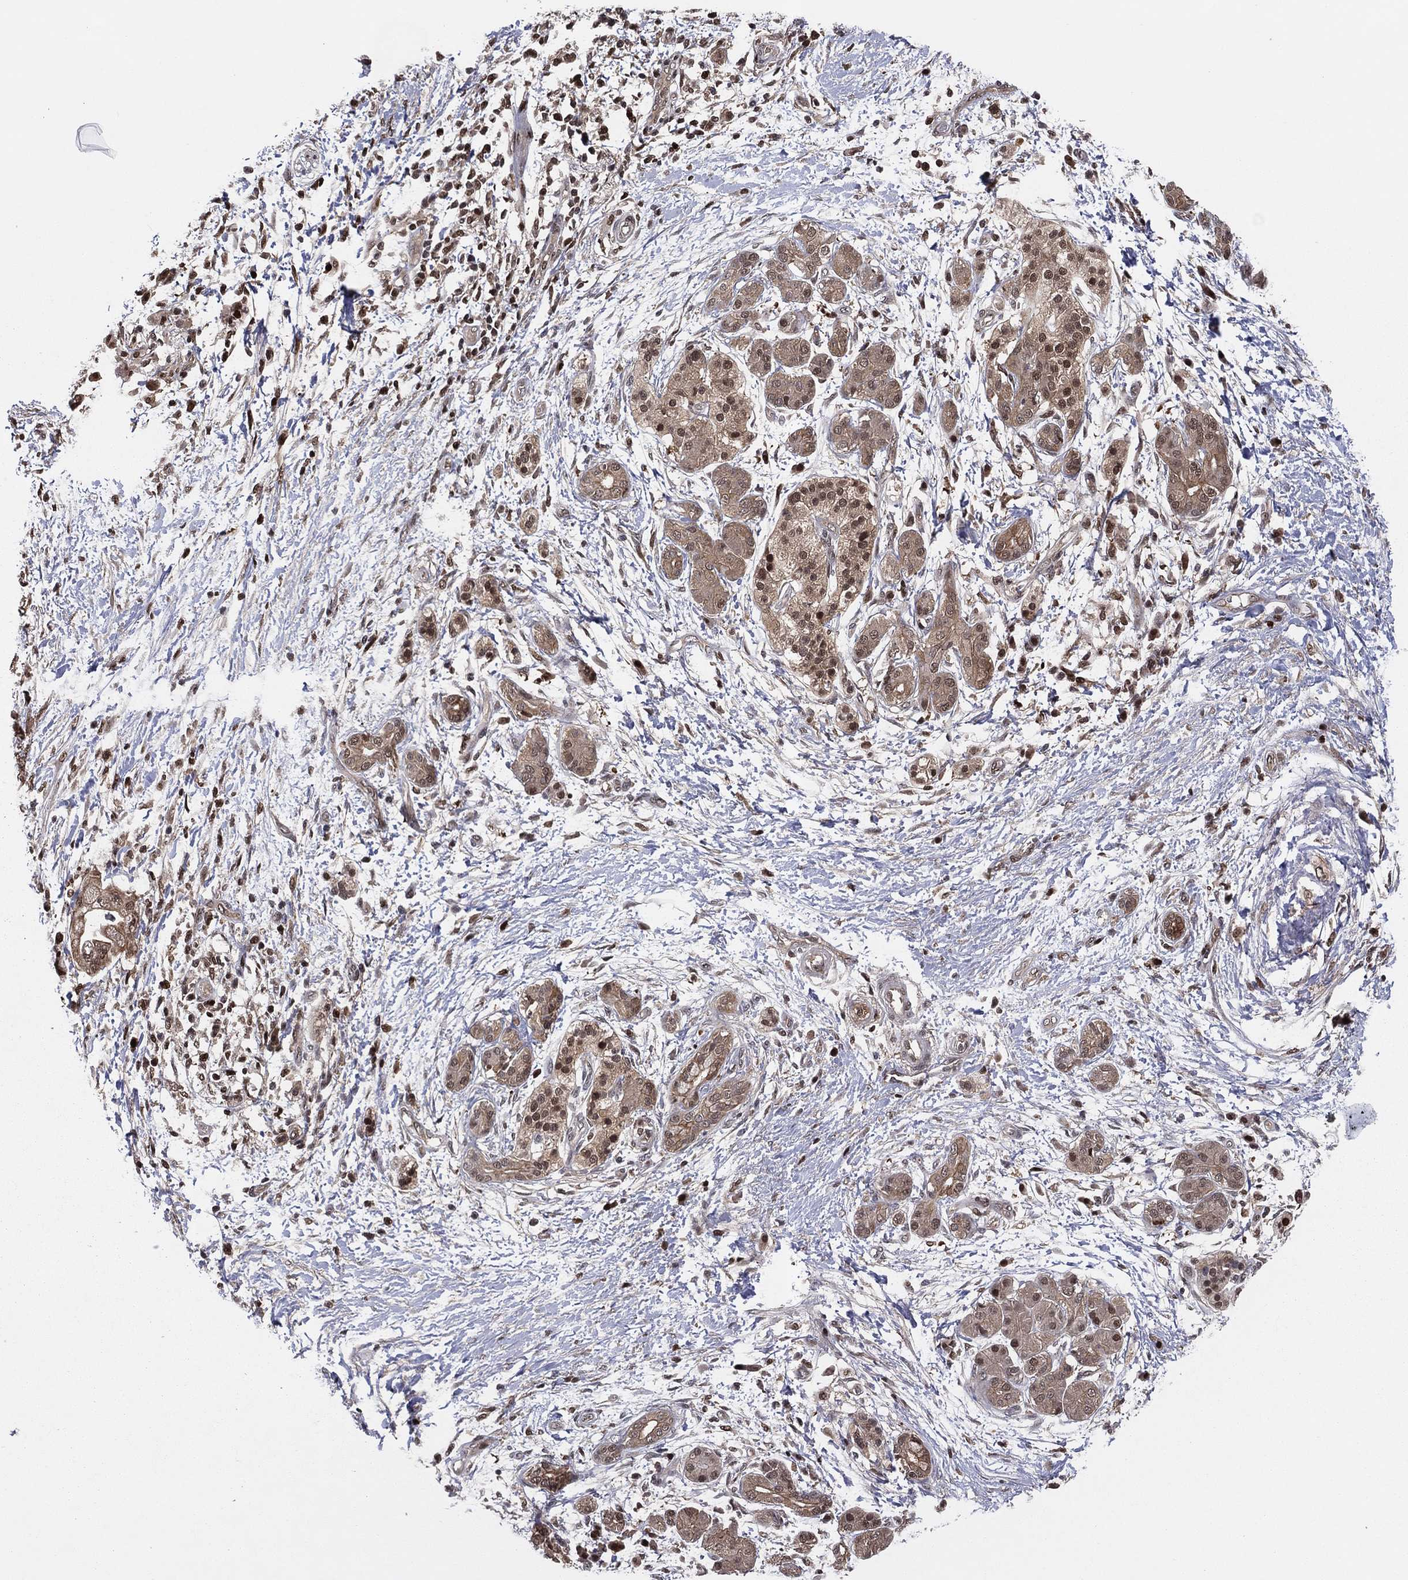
{"staining": {"intensity": "moderate", "quantity": ">75%", "location": "cytoplasmic/membranous,nuclear"}, "tissue": "pancreatic cancer", "cell_type": "Tumor cells", "image_type": "cancer", "snomed": [{"axis": "morphology", "description": "Adenocarcinoma, NOS"}, {"axis": "topography", "description": "Pancreas"}], "caption": "Human adenocarcinoma (pancreatic) stained with a brown dye reveals moderate cytoplasmic/membranous and nuclear positive staining in approximately >75% of tumor cells.", "gene": "PSMA1", "patient": {"sex": "female", "age": 72}}